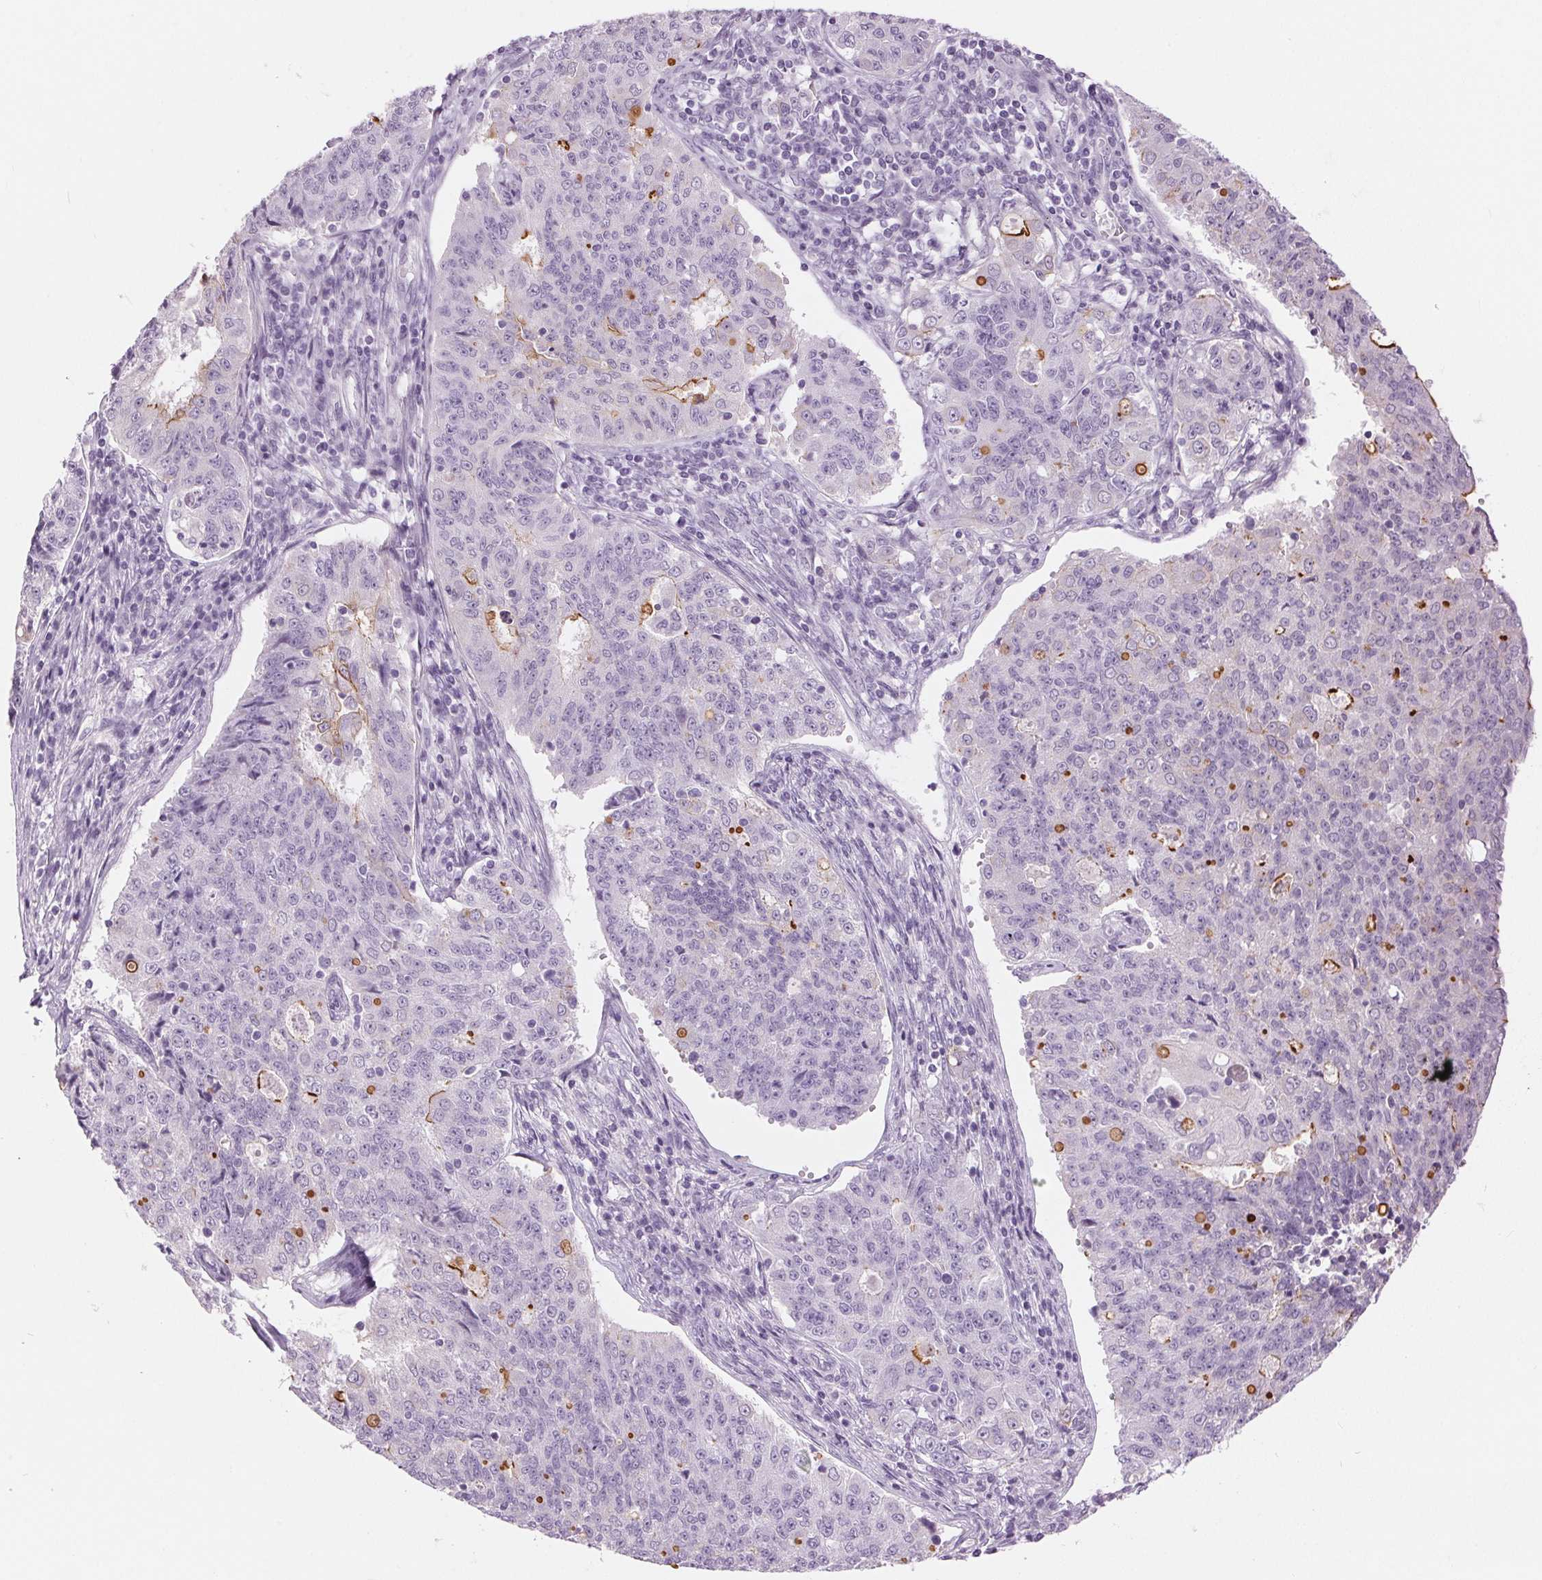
{"staining": {"intensity": "moderate", "quantity": "<25%", "location": "cytoplasmic/membranous"}, "tissue": "endometrial cancer", "cell_type": "Tumor cells", "image_type": "cancer", "snomed": [{"axis": "morphology", "description": "Adenocarcinoma, NOS"}, {"axis": "topography", "description": "Endometrium"}], "caption": "Immunohistochemistry staining of endometrial cancer (adenocarcinoma), which displays low levels of moderate cytoplasmic/membranous staining in approximately <25% of tumor cells indicating moderate cytoplasmic/membranous protein positivity. The staining was performed using DAB (brown) for protein detection and nuclei were counterstained in hematoxylin (blue).", "gene": "MISP", "patient": {"sex": "female", "age": 43}}